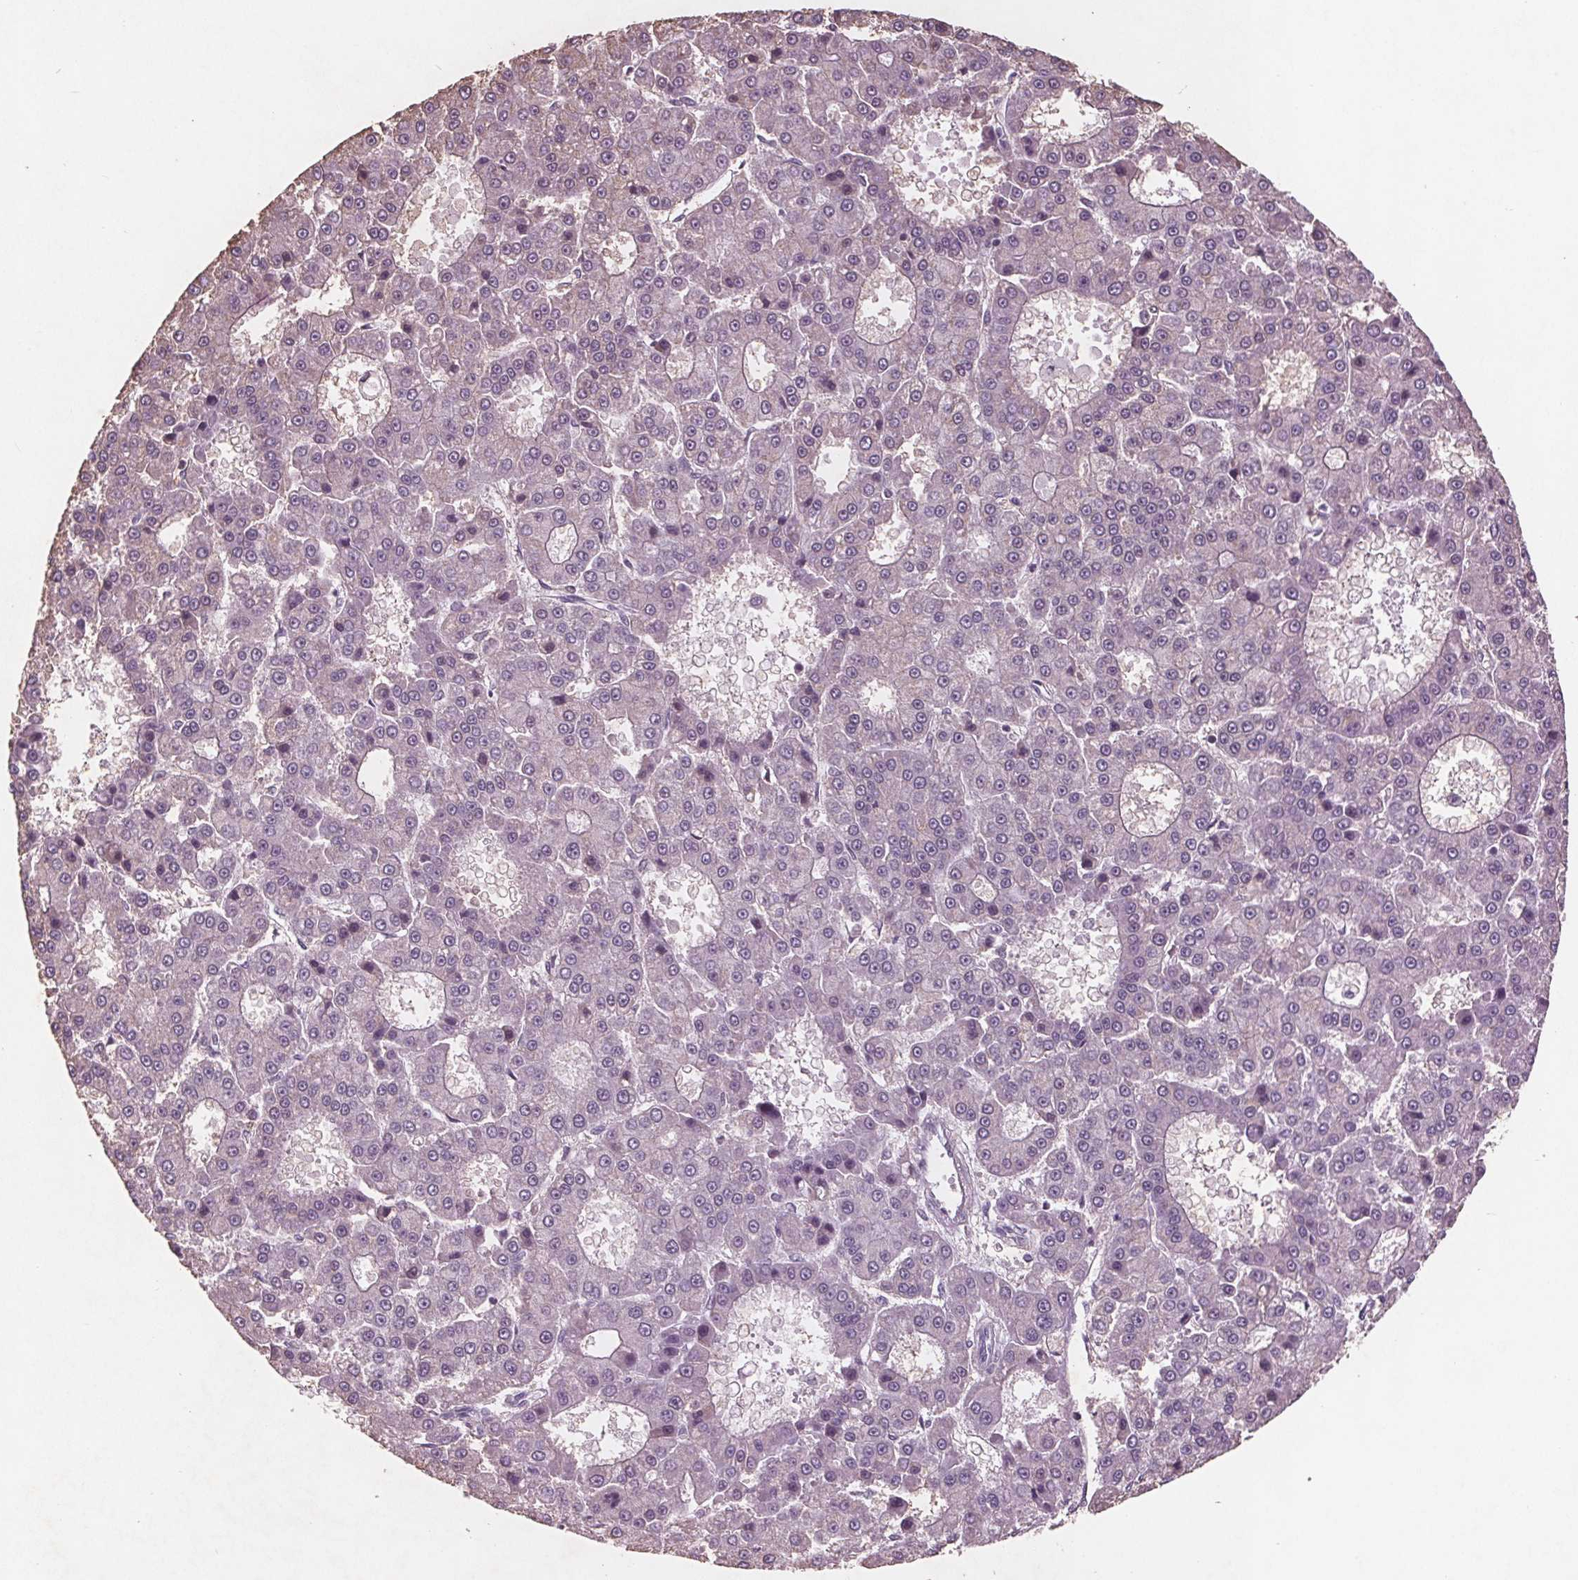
{"staining": {"intensity": "negative", "quantity": "none", "location": "none"}, "tissue": "liver cancer", "cell_type": "Tumor cells", "image_type": "cancer", "snomed": [{"axis": "morphology", "description": "Carcinoma, Hepatocellular, NOS"}, {"axis": "topography", "description": "Liver"}], "caption": "Liver cancer (hepatocellular carcinoma) stained for a protein using IHC exhibits no positivity tumor cells.", "gene": "PTPN14", "patient": {"sex": "male", "age": 70}}